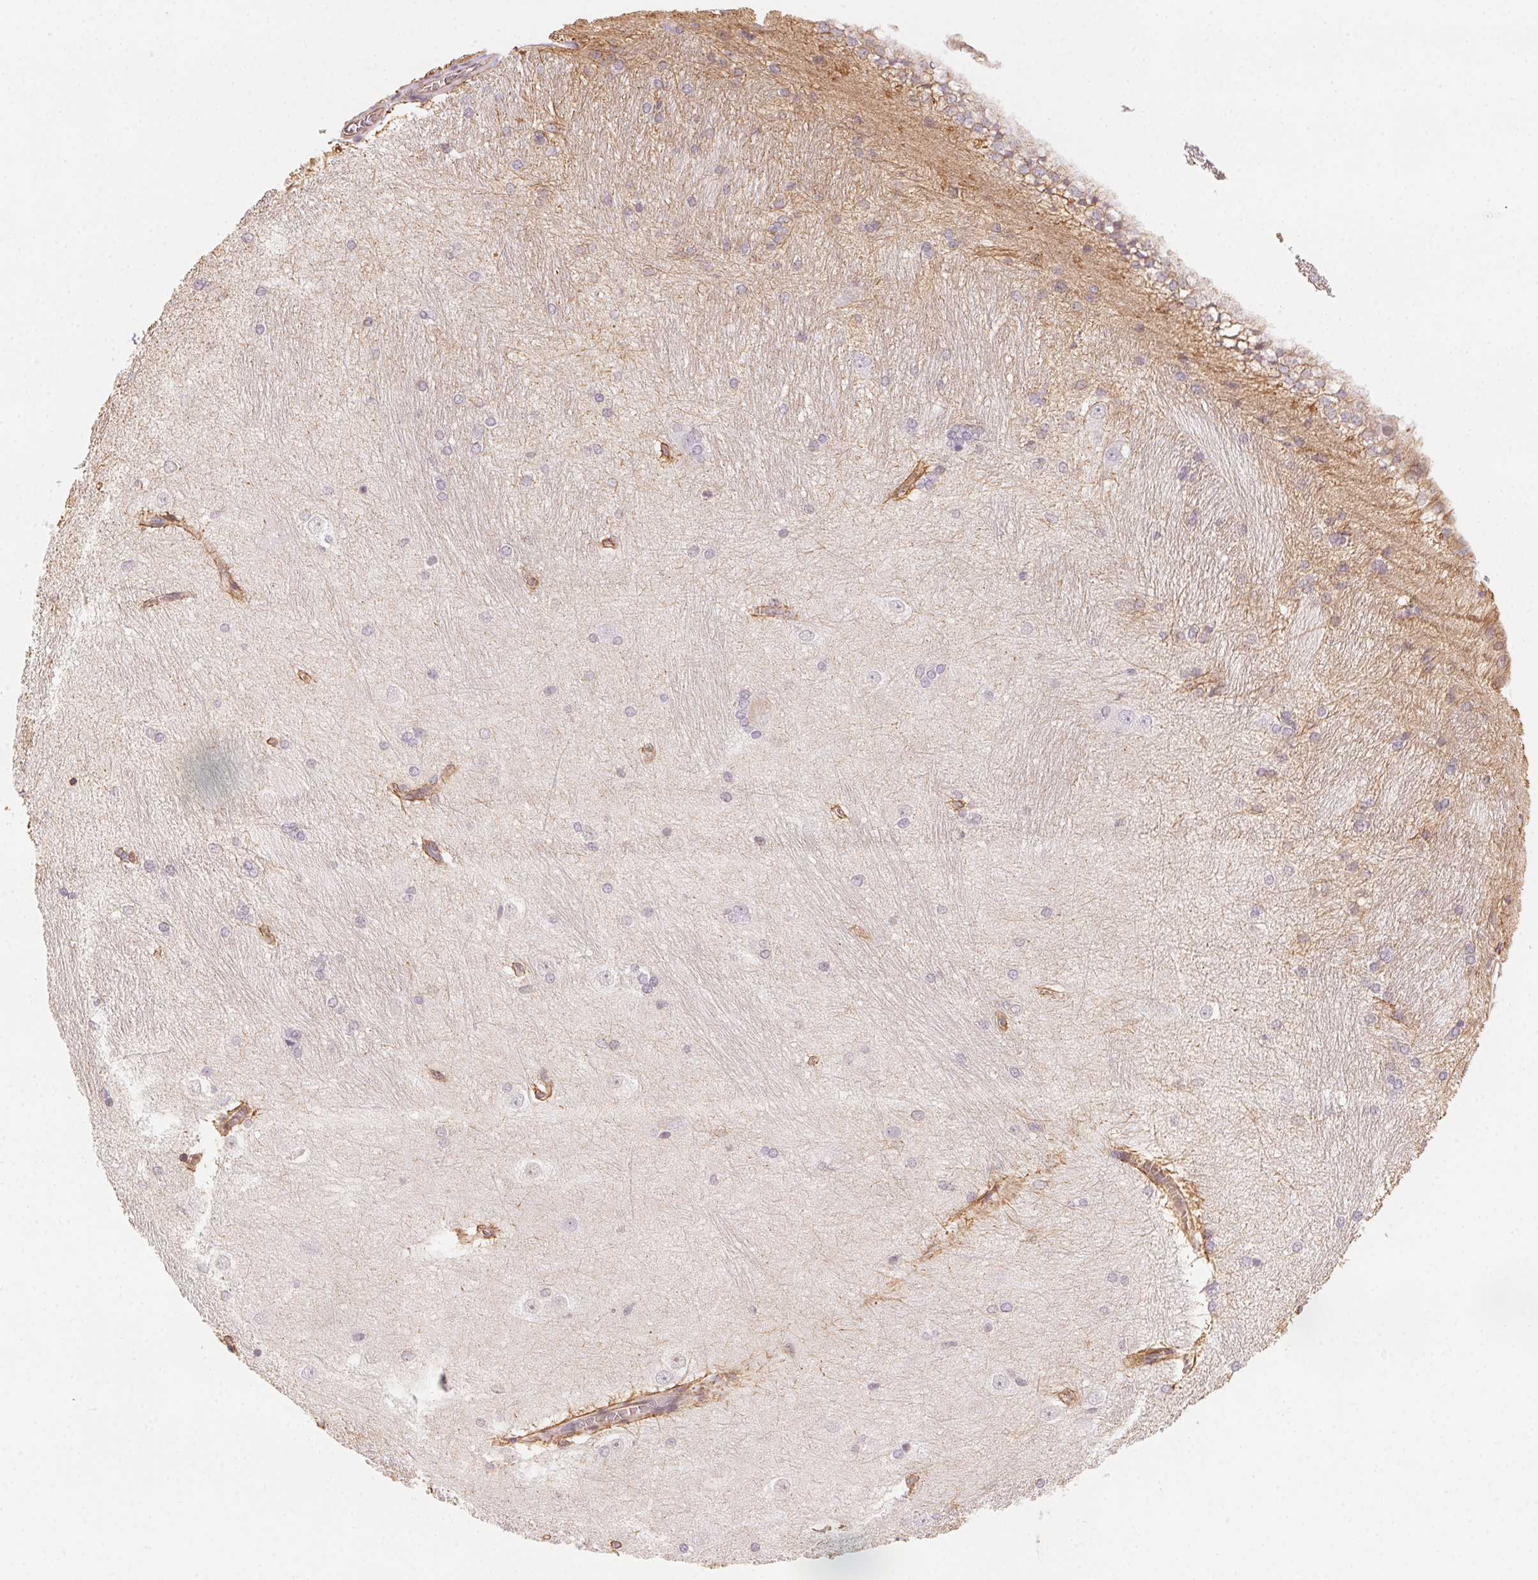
{"staining": {"intensity": "negative", "quantity": "none", "location": "none"}, "tissue": "hippocampus", "cell_type": "Glial cells", "image_type": "normal", "snomed": [{"axis": "morphology", "description": "Normal tissue, NOS"}, {"axis": "topography", "description": "Cerebral cortex"}, {"axis": "topography", "description": "Hippocampus"}], "caption": "This micrograph is of benign hippocampus stained with immunohistochemistry (IHC) to label a protein in brown with the nuclei are counter-stained blue. There is no staining in glial cells.", "gene": "PLA2G4F", "patient": {"sex": "female", "age": 19}}